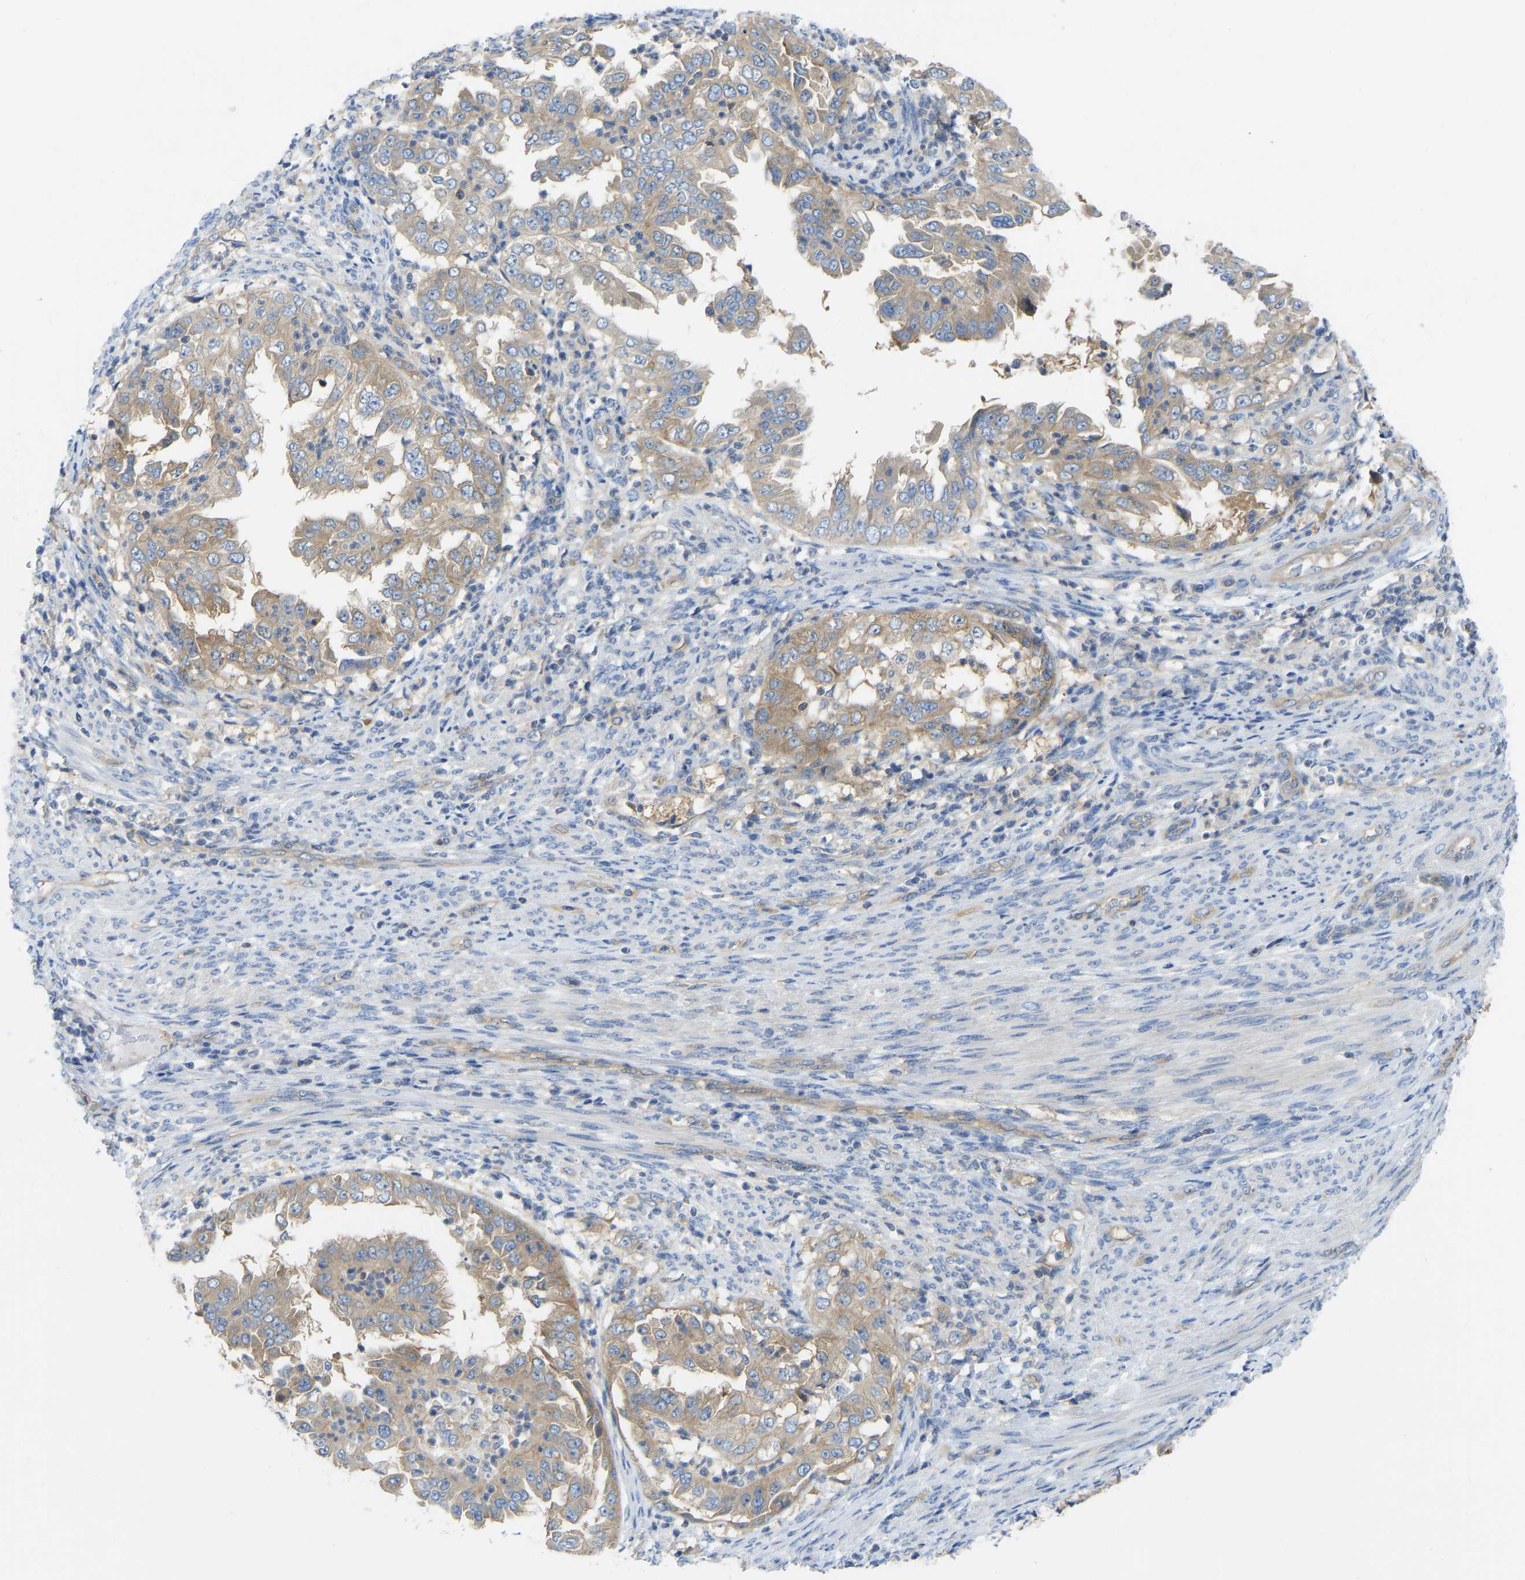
{"staining": {"intensity": "weak", "quantity": ">75%", "location": "cytoplasmic/membranous"}, "tissue": "endometrial cancer", "cell_type": "Tumor cells", "image_type": "cancer", "snomed": [{"axis": "morphology", "description": "Adenocarcinoma, NOS"}, {"axis": "topography", "description": "Endometrium"}], "caption": "A brown stain shows weak cytoplasmic/membranous positivity of a protein in human endometrial cancer tumor cells. The protein is shown in brown color, while the nuclei are stained blue.", "gene": "PPP3CA", "patient": {"sex": "female", "age": 85}}